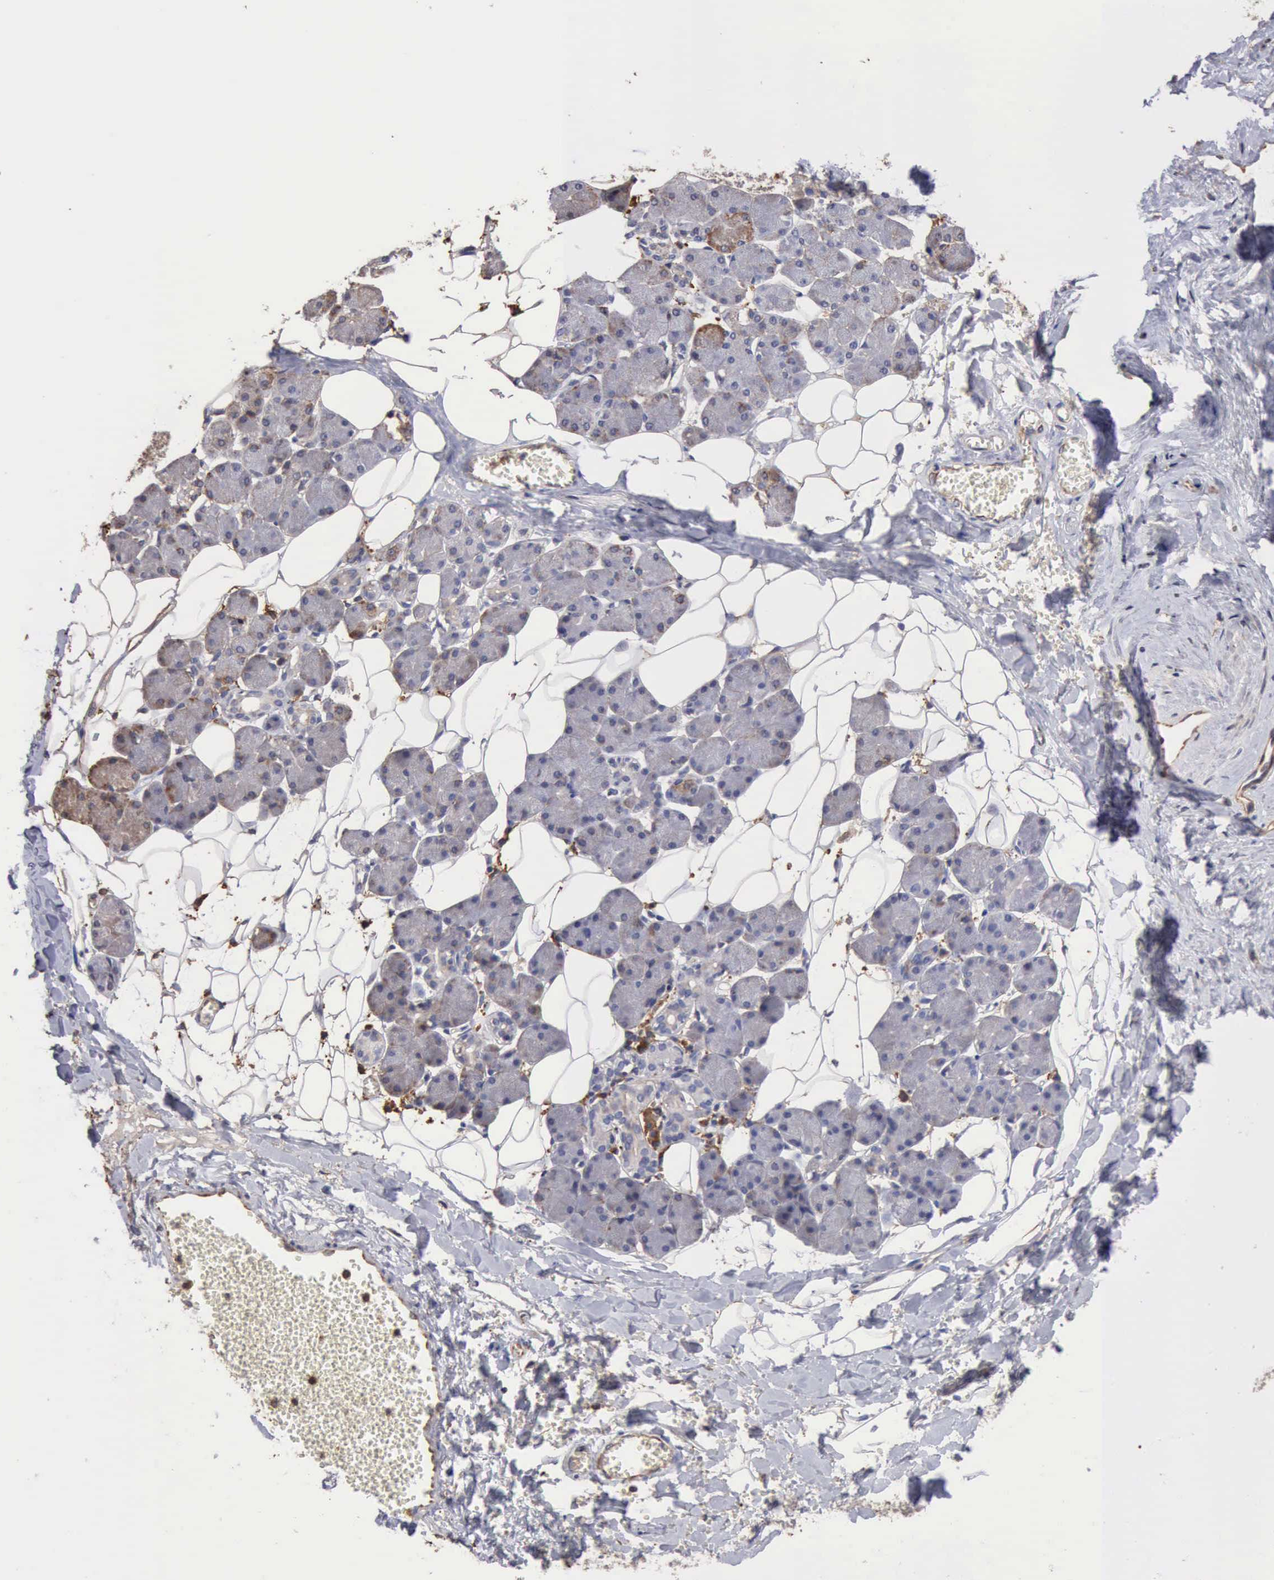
{"staining": {"intensity": "weak", "quantity": "<25%", "location": "cytoplasmic/membranous"}, "tissue": "salivary gland", "cell_type": "Glandular cells", "image_type": "normal", "snomed": [{"axis": "morphology", "description": "Normal tissue, NOS"}, {"axis": "morphology", "description": "Adenoma, NOS"}, {"axis": "topography", "description": "Salivary gland"}], "caption": "The photomicrograph reveals no staining of glandular cells in benign salivary gland.", "gene": "GPR101", "patient": {"sex": "female", "age": 32}}